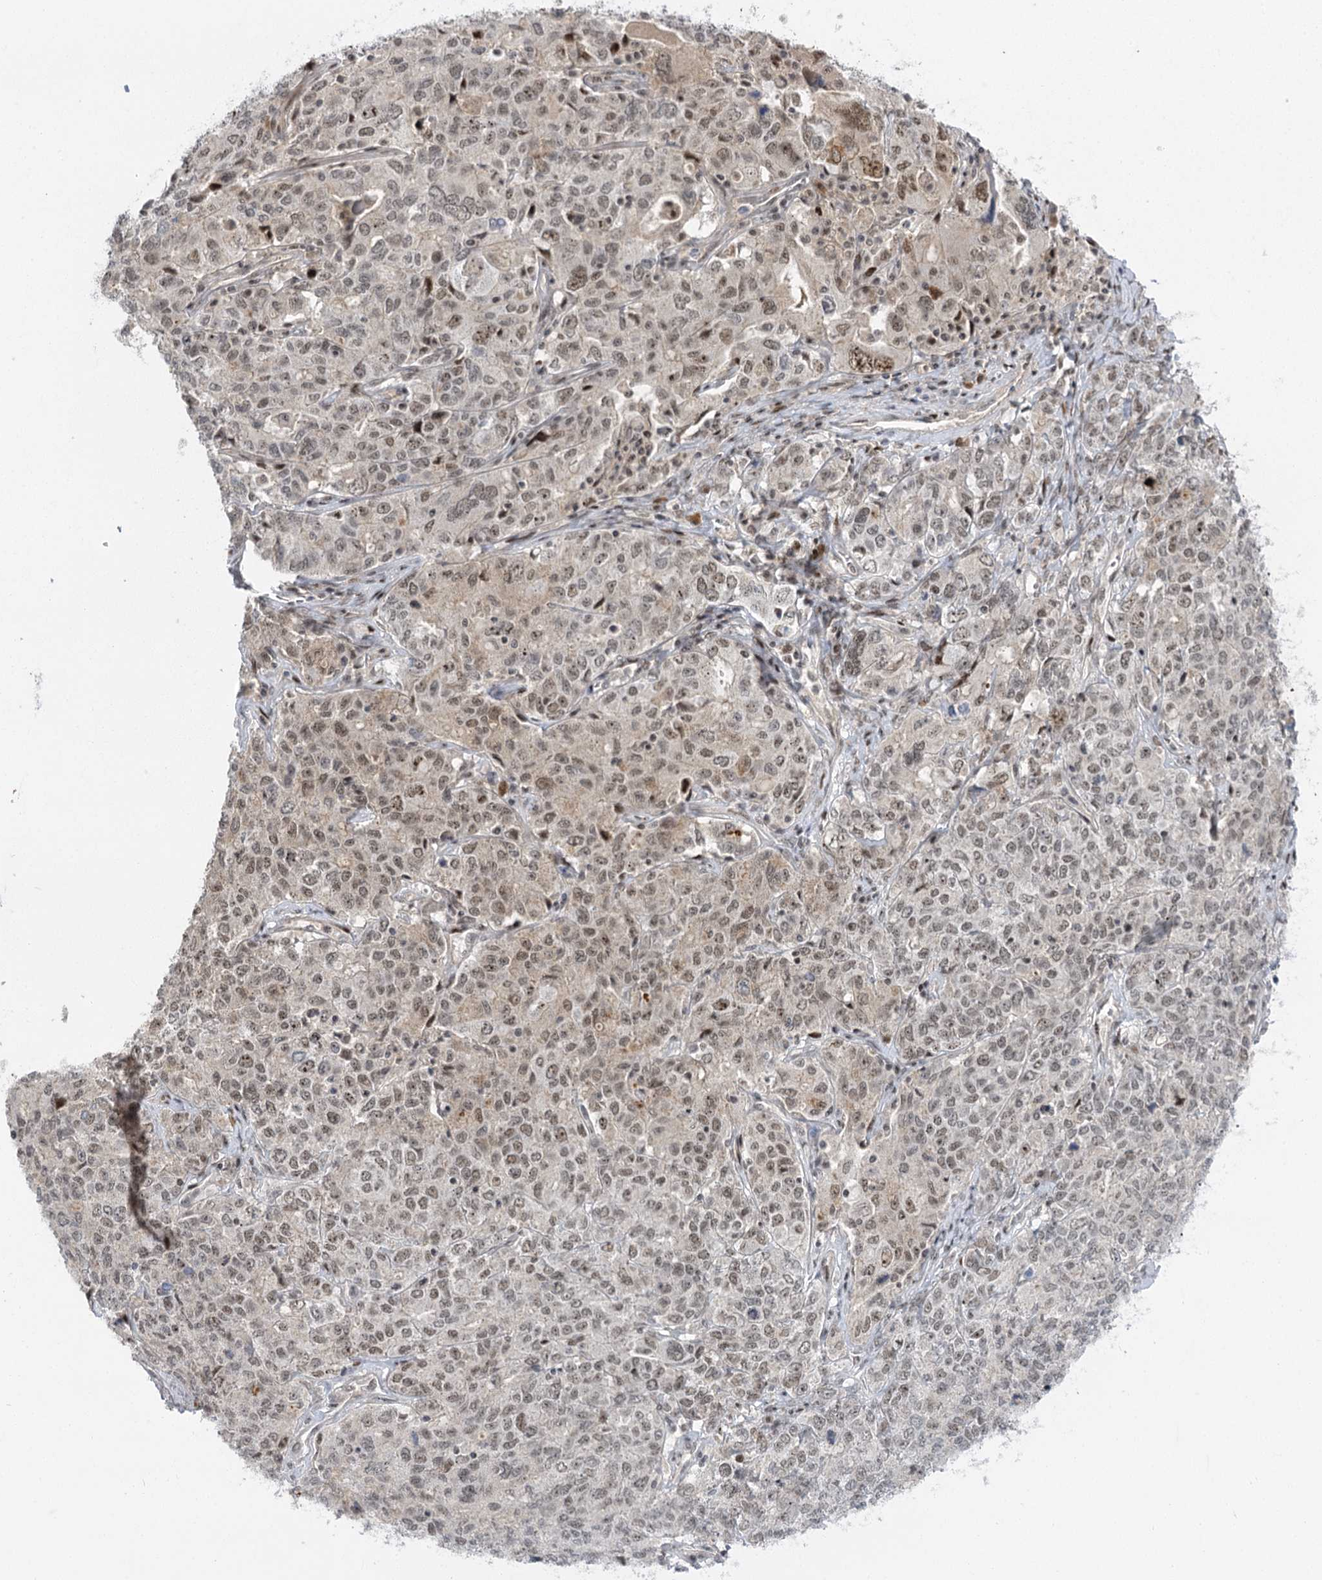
{"staining": {"intensity": "weak", "quantity": "25%-75%", "location": "nuclear"}, "tissue": "ovarian cancer", "cell_type": "Tumor cells", "image_type": "cancer", "snomed": [{"axis": "morphology", "description": "Carcinoma, endometroid"}, {"axis": "topography", "description": "Ovary"}], "caption": "Endometroid carcinoma (ovarian) was stained to show a protein in brown. There is low levels of weak nuclear staining in about 25%-75% of tumor cells.", "gene": "IL11RA", "patient": {"sex": "female", "age": 62}}